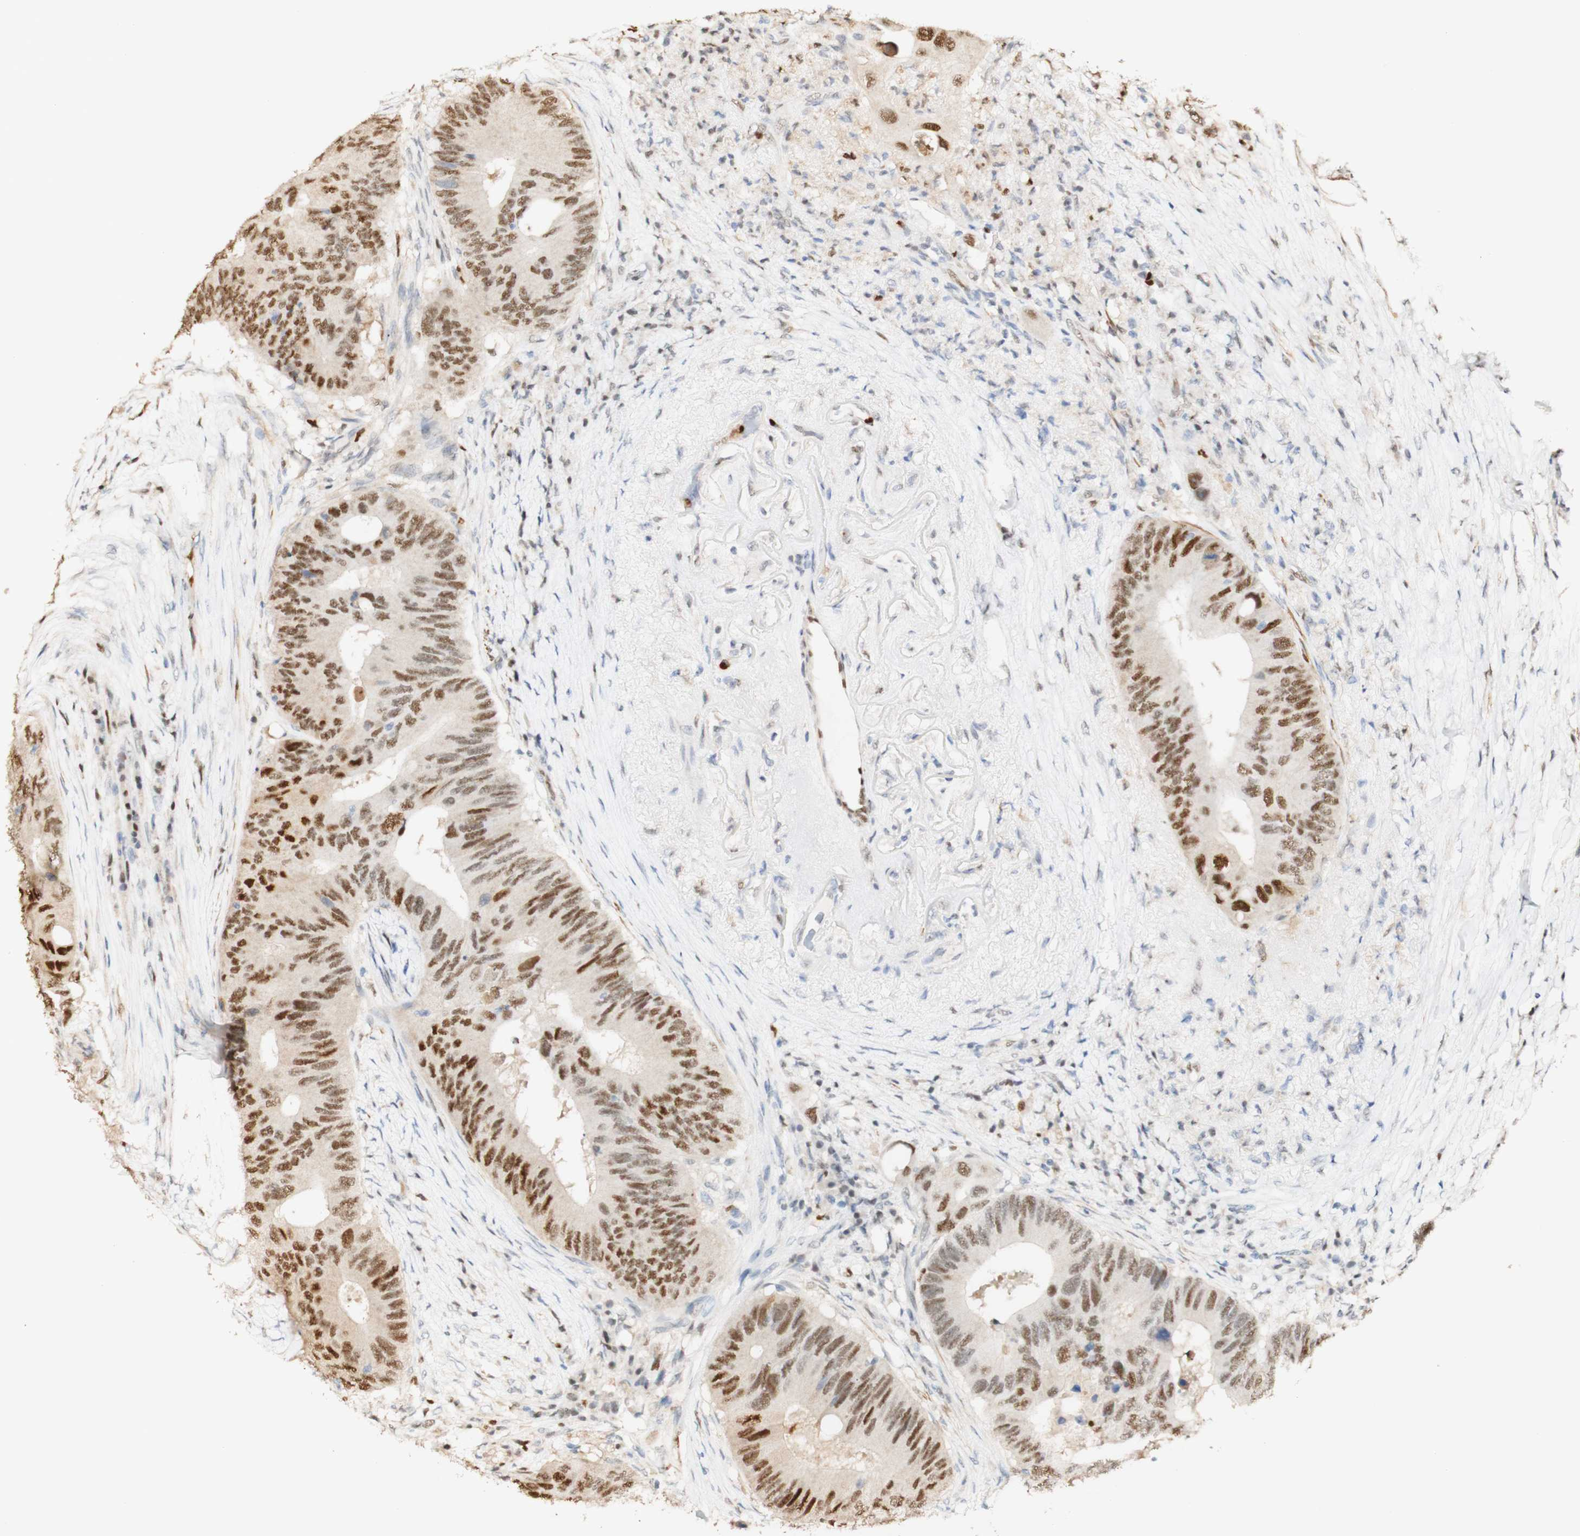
{"staining": {"intensity": "moderate", "quantity": ">75%", "location": "nuclear"}, "tissue": "colorectal cancer", "cell_type": "Tumor cells", "image_type": "cancer", "snomed": [{"axis": "morphology", "description": "Adenocarcinoma, NOS"}, {"axis": "topography", "description": "Colon"}], "caption": "High-magnification brightfield microscopy of adenocarcinoma (colorectal) stained with DAB (3,3'-diaminobenzidine) (brown) and counterstained with hematoxylin (blue). tumor cells exhibit moderate nuclear positivity is present in about>75% of cells.", "gene": "MAP3K4", "patient": {"sex": "male", "age": 71}}